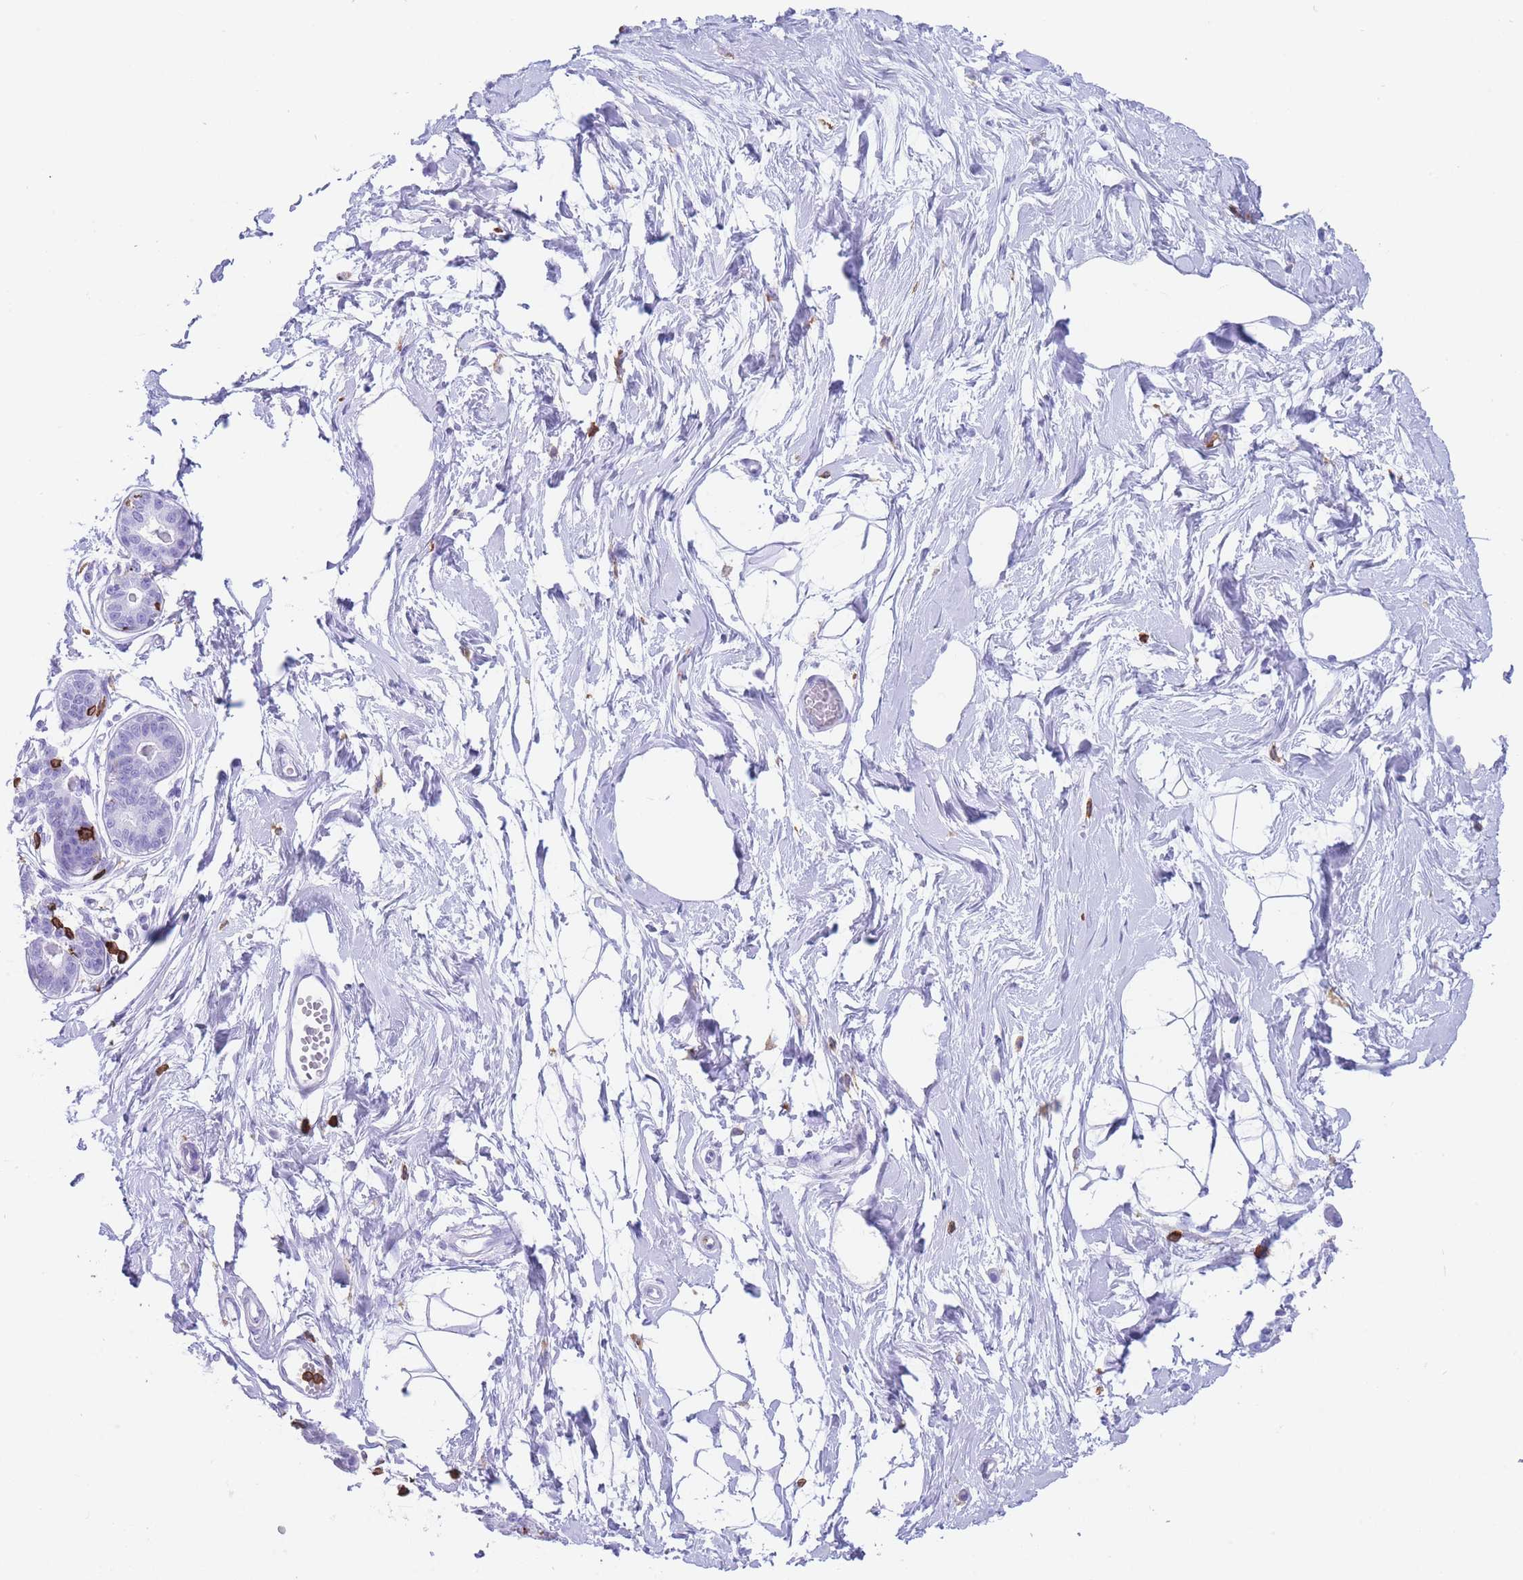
{"staining": {"intensity": "negative", "quantity": "none", "location": "none"}, "tissue": "breast", "cell_type": "Adipocytes", "image_type": "normal", "snomed": [{"axis": "morphology", "description": "Normal tissue, NOS"}, {"axis": "topography", "description": "Breast"}], "caption": "The photomicrograph shows no staining of adipocytes in benign breast. (DAB (3,3'-diaminobenzidine) IHC with hematoxylin counter stain).", "gene": "CORO1A", "patient": {"sex": "female", "age": 45}}